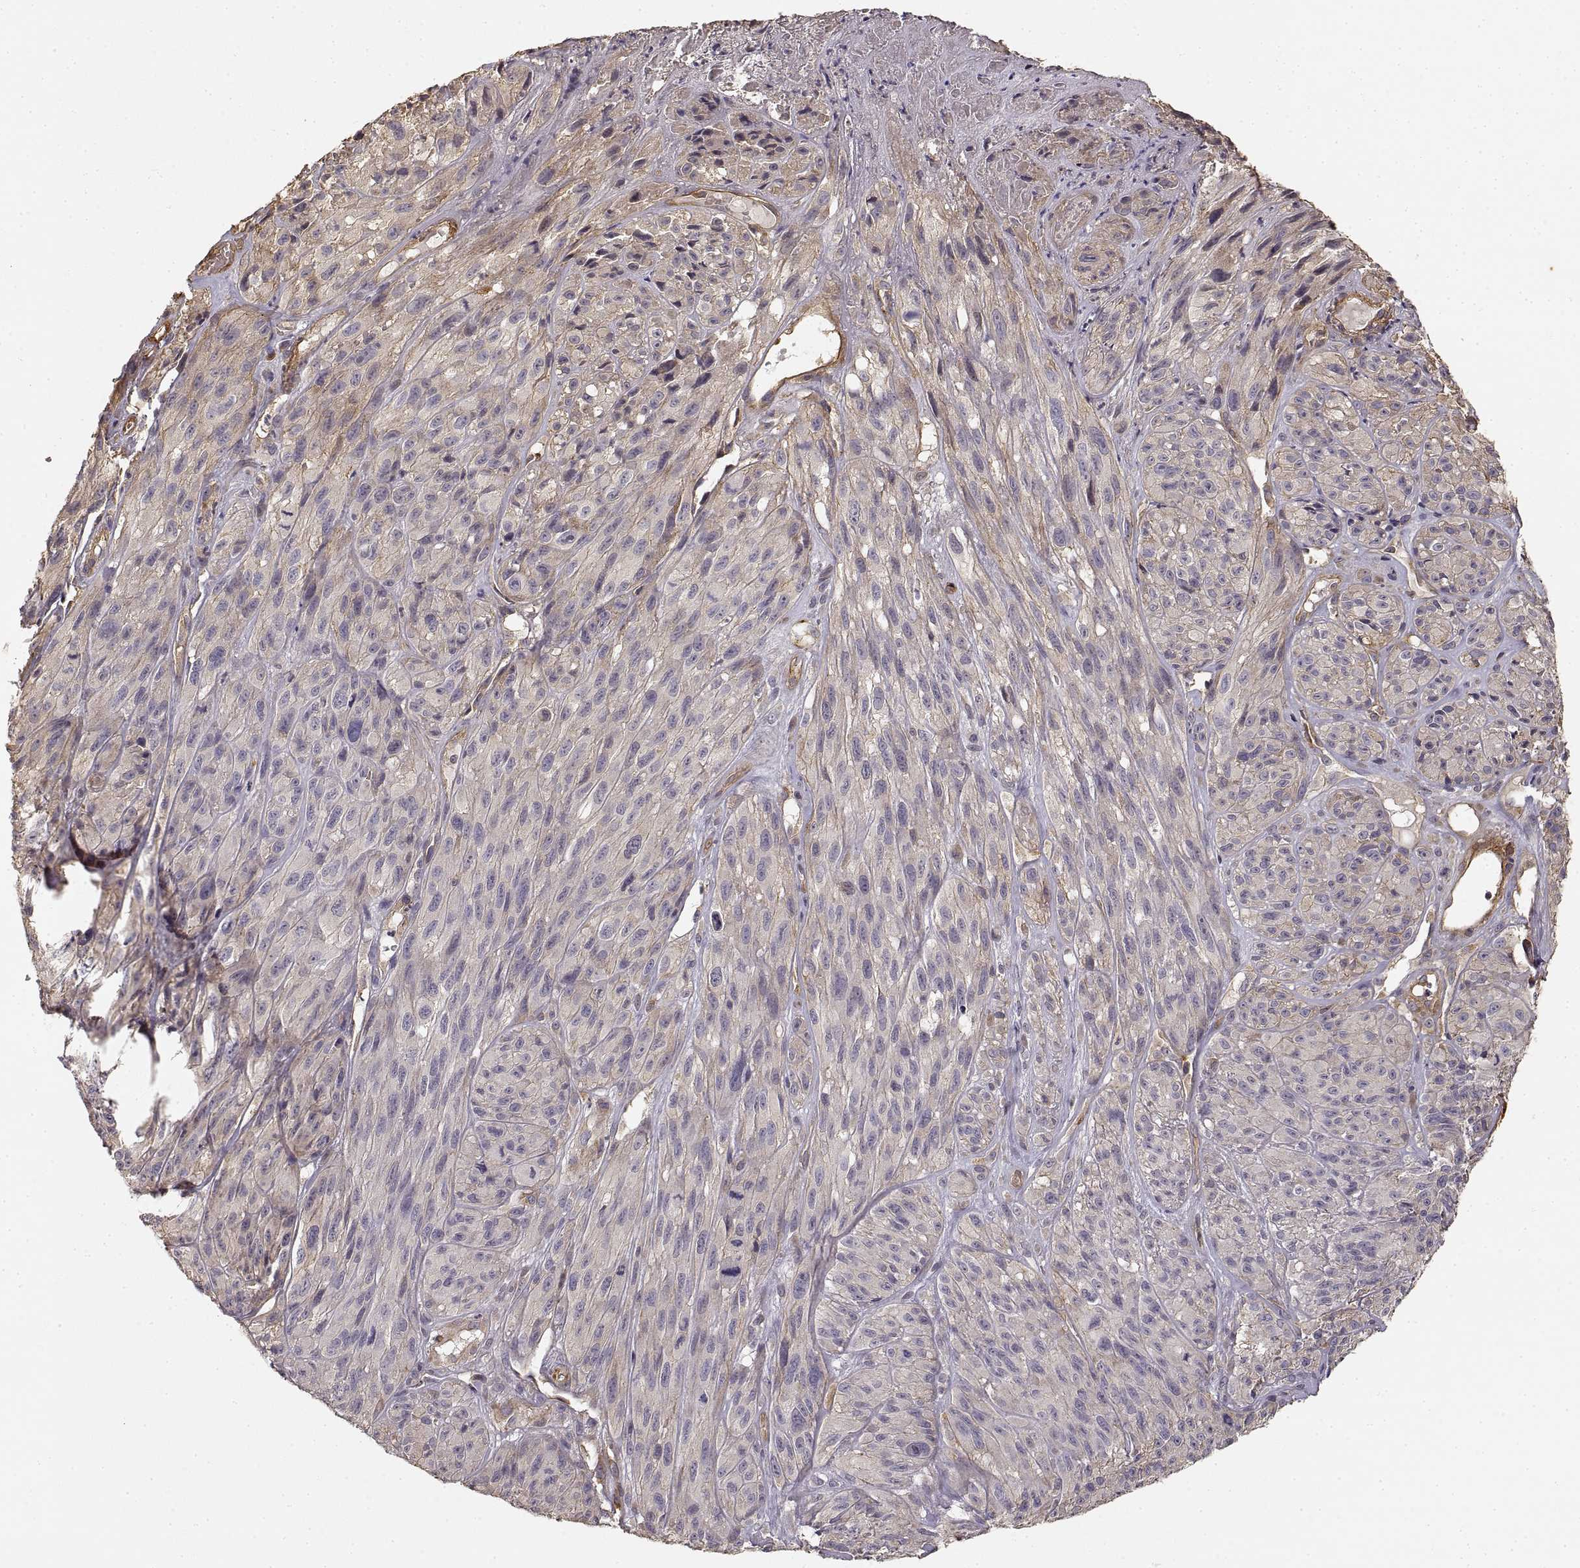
{"staining": {"intensity": "moderate", "quantity": "<25%", "location": "cytoplasmic/membranous"}, "tissue": "melanoma", "cell_type": "Tumor cells", "image_type": "cancer", "snomed": [{"axis": "morphology", "description": "Malignant melanoma, NOS"}, {"axis": "topography", "description": "Skin"}], "caption": "Melanoma stained with DAB immunohistochemistry demonstrates low levels of moderate cytoplasmic/membranous staining in about <25% of tumor cells. Ihc stains the protein of interest in brown and the nuclei are stained blue.", "gene": "LAMA4", "patient": {"sex": "male", "age": 51}}